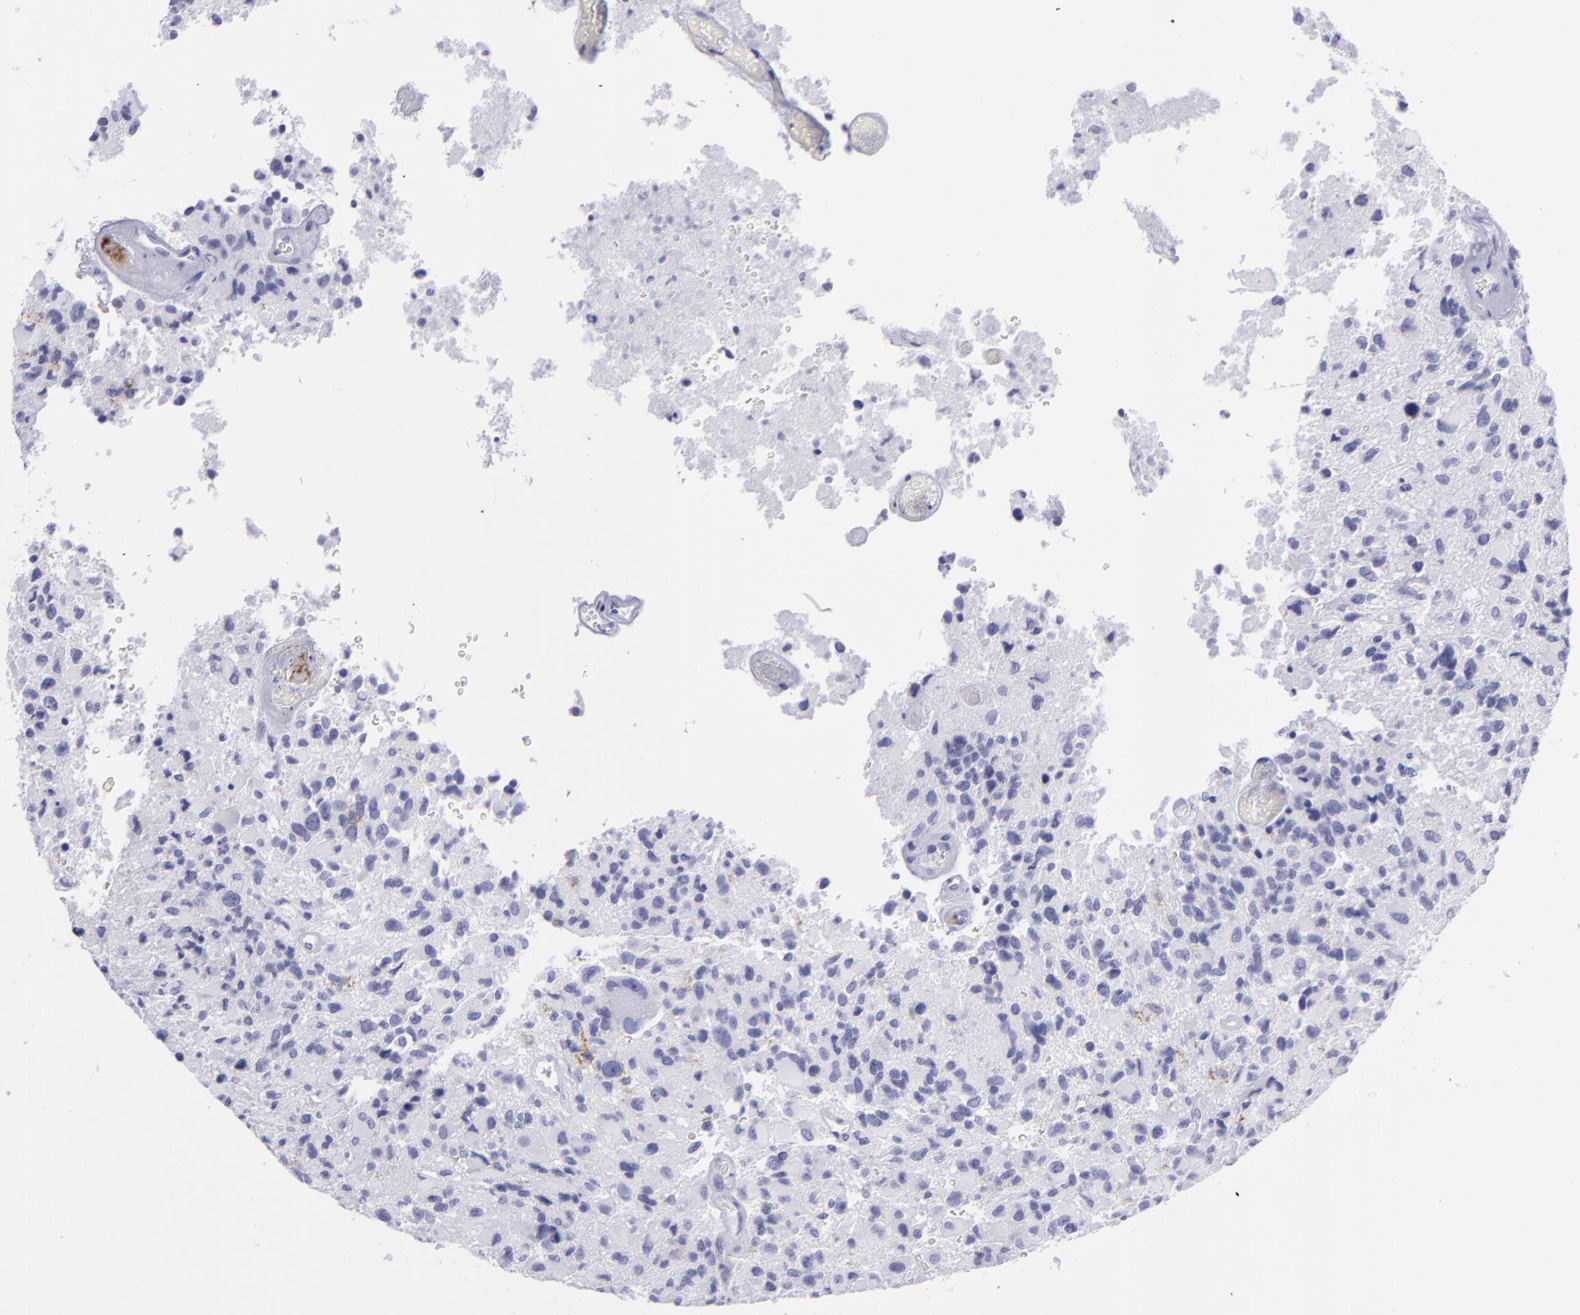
{"staining": {"intensity": "negative", "quantity": "none", "location": "none"}, "tissue": "glioma", "cell_type": "Tumor cells", "image_type": "cancer", "snomed": [{"axis": "morphology", "description": "Glioma, malignant, High grade"}, {"axis": "topography", "description": "Brain"}], "caption": "Immunohistochemistry (IHC) micrograph of malignant high-grade glioma stained for a protein (brown), which exhibits no staining in tumor cells. Nuclei are stained in blue.", "gene": "SELPLG", "patient": {"sex": "male", "age": 69}}